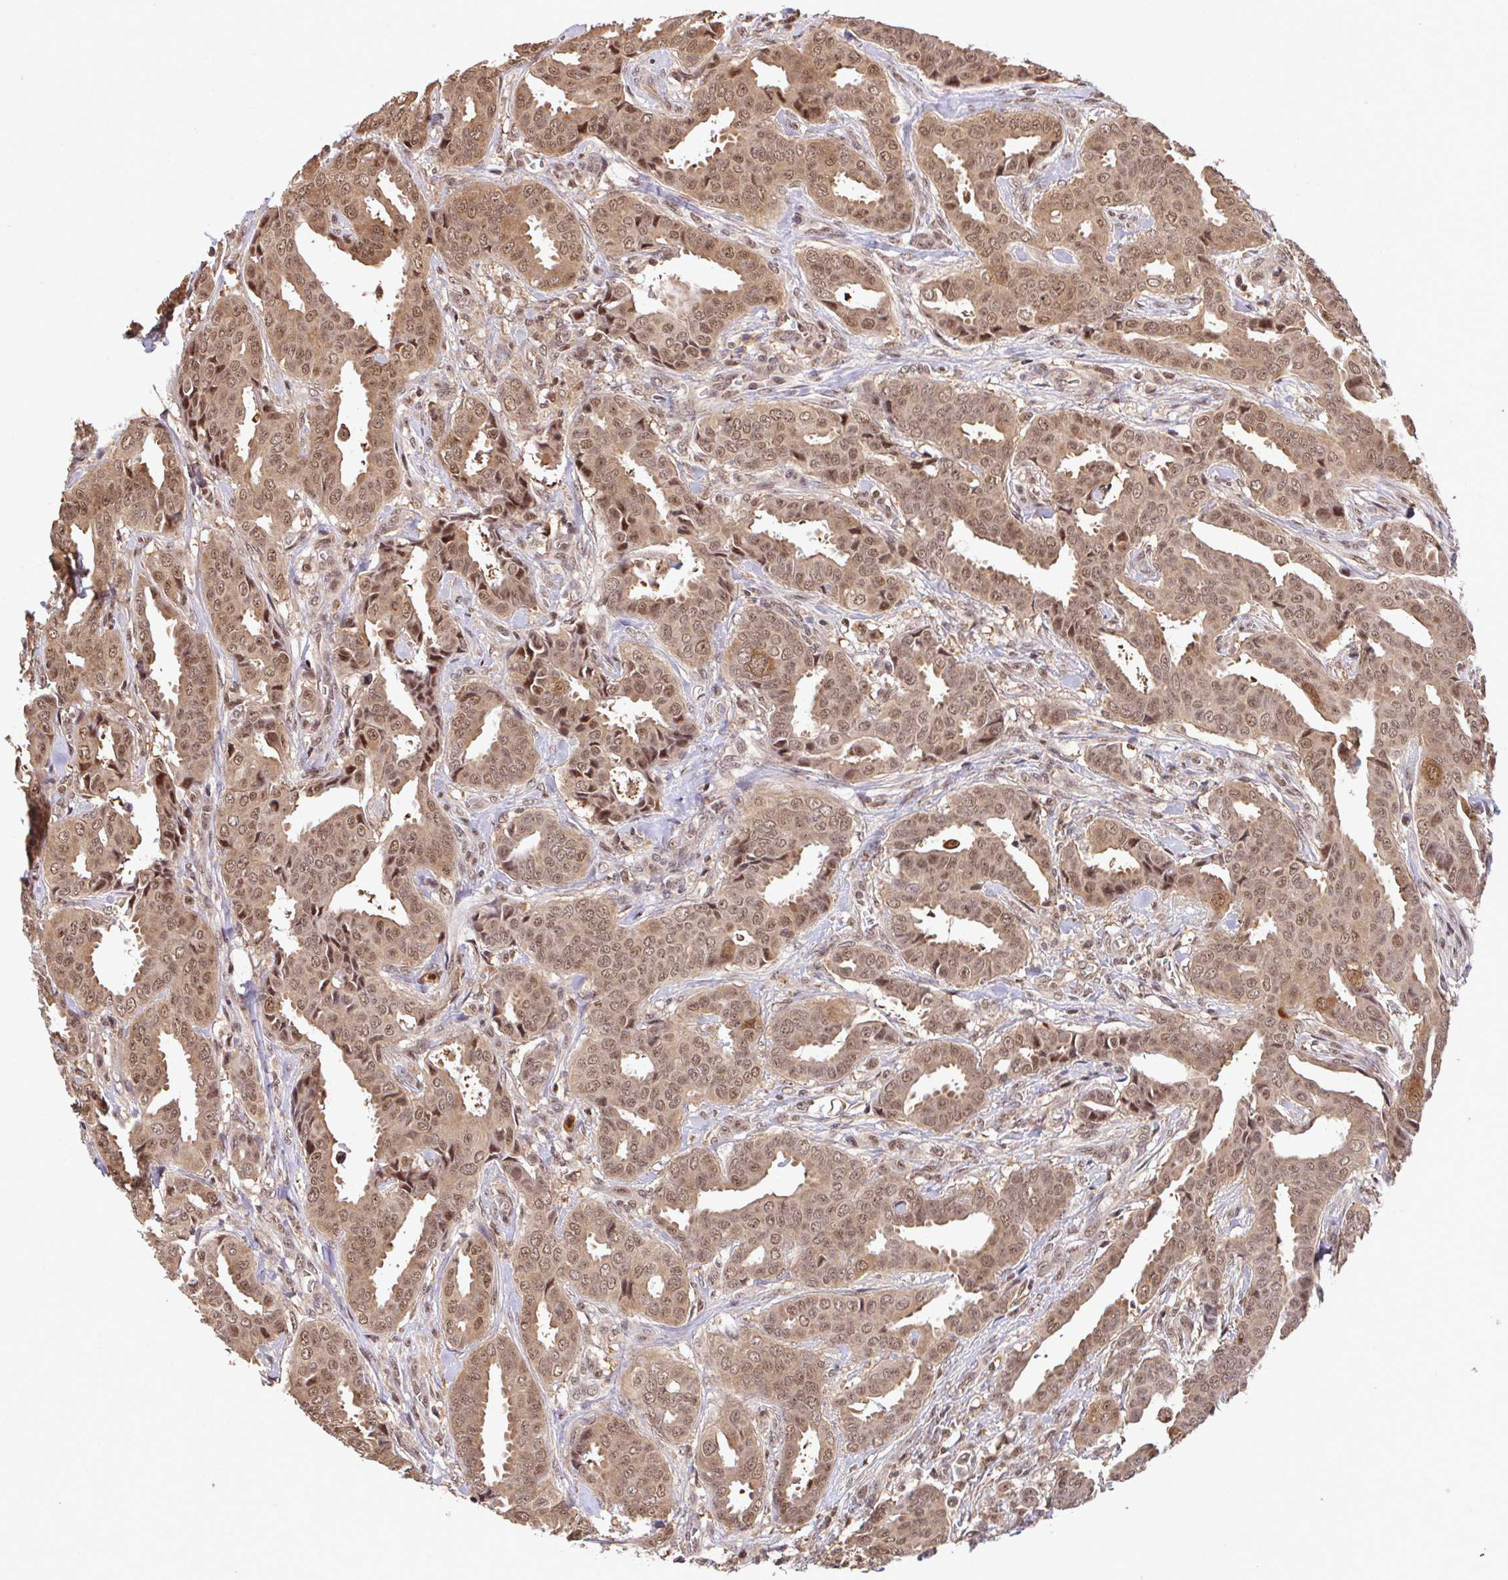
{"staining": {"intensity": "moderate", "quantity": ">75%", "location": "cytoplasmic/membranous,nuclear"}, "tissue": "breast cancer", "cell_type": "Tumor cells", "image_type": "cancer", "snomed": [{"axis": "morphology", "description": "Duct carcinoma"}, {"axis": "topography", "description": "Breast"}], "caption": "This is a histology image of immunohistochemistry staining of breast cancer (invasive ductal carcinoma), which shows moderate positivity in the cytoplasmic/membranous and nuclear of tumor cells.", "gene": "OR6K3", "patient": {"sex": "female", "age": 45}}